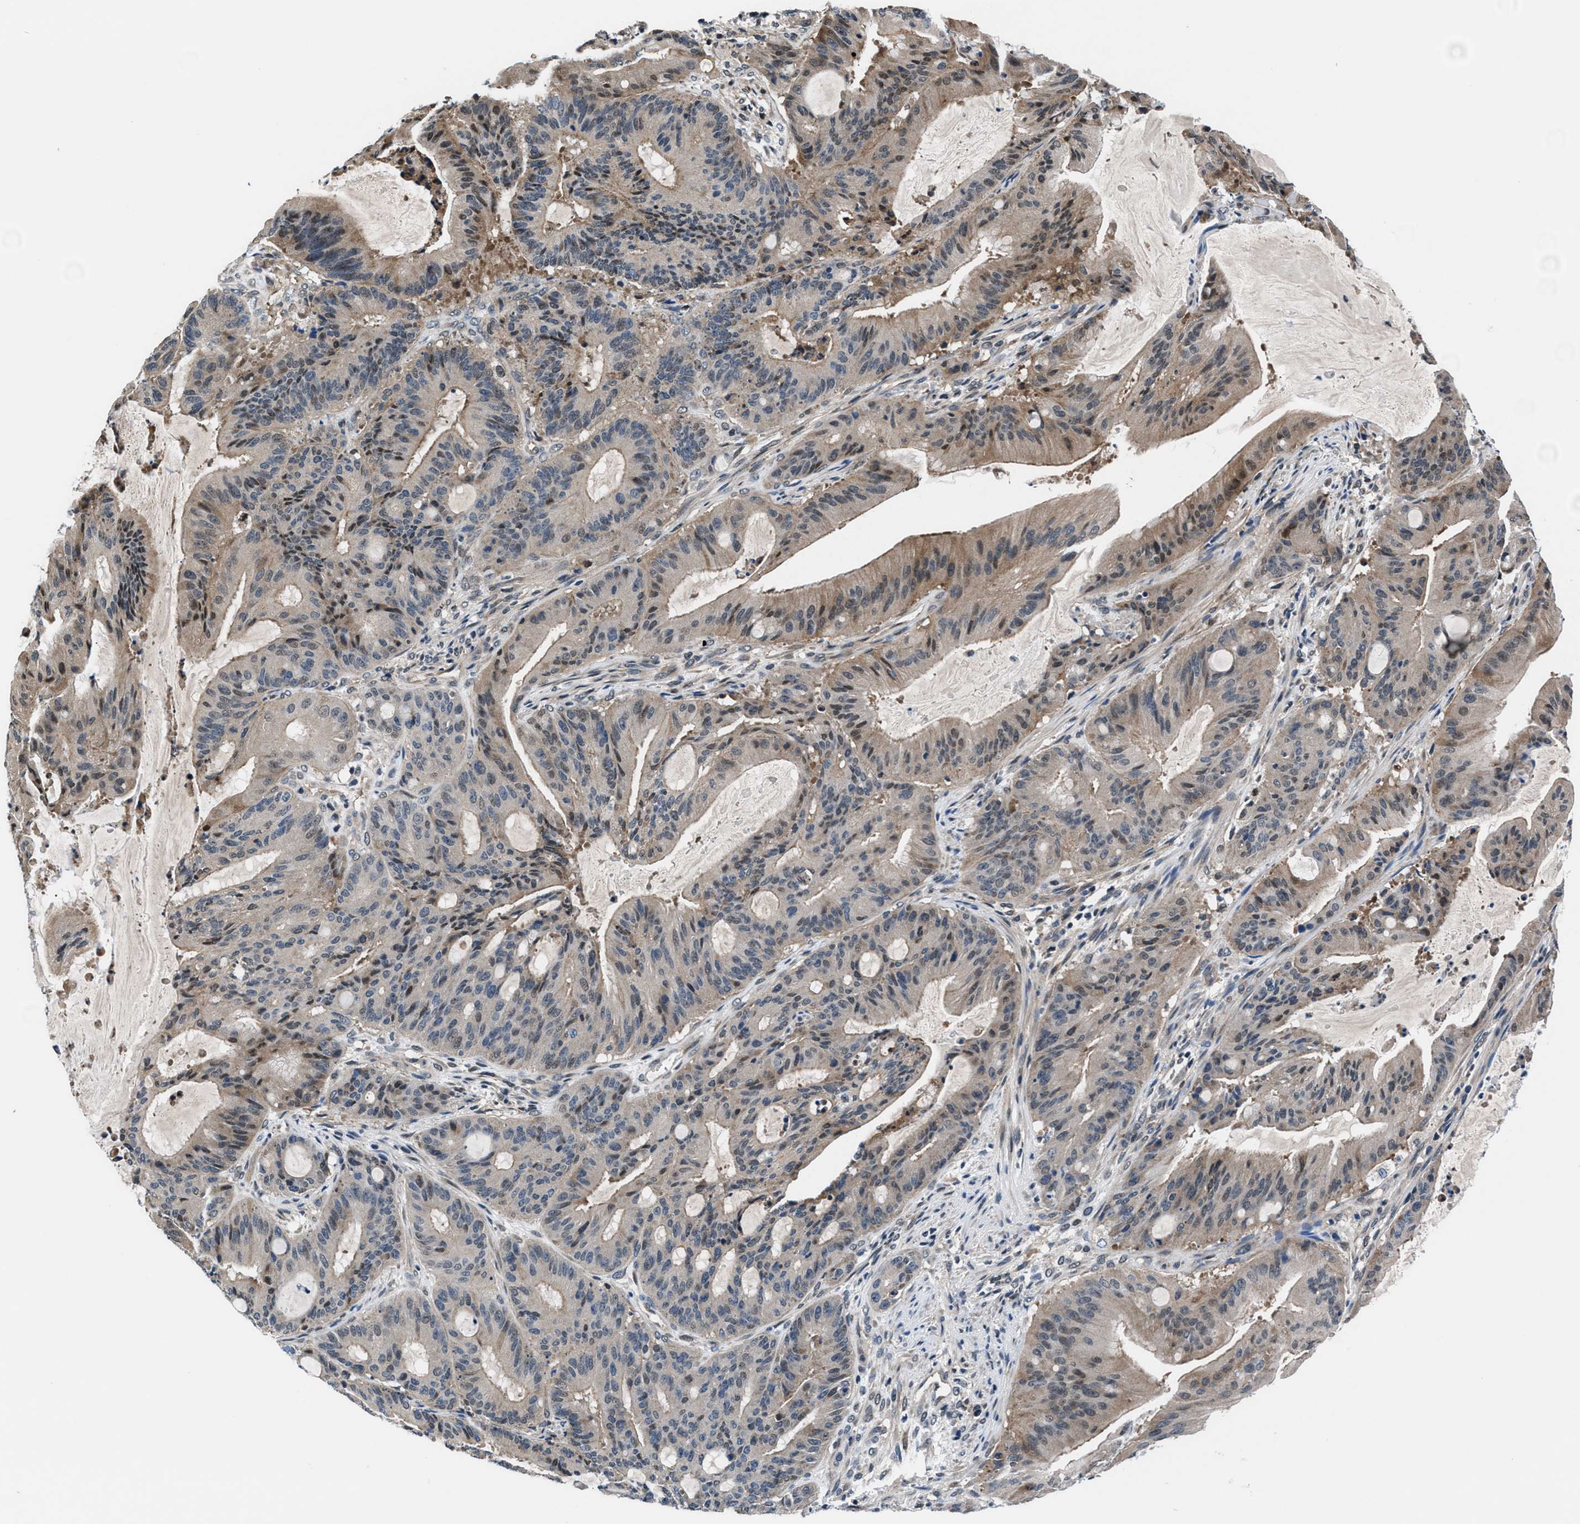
{"staining": {"intensity": "weak", "quantity": "25%-75%", "location": "cytoplasmic/membranous"}, "tissue": "liver cancer", "cell_type": "Tumor cells", "image_type": "cancer", "snomed": [{"axis": "morphology", "description": "Normal tissue, NOS"}, {"axis": "morphology", "description": "Cholangiocarcinoma"}, {"axis": "topography", "description": "Liver"}, {"axis": "topography", "description": "Peripheral nerve tissue"}], "caption": "Immunohistochemistry (IHC) micrograph of neoplastic tissue: cholangiocarcinoma (liver) stained using immunohistochemistry (IHC) reveals low levels of weak protein expression localized specifically in the cytoplasmic/membranous of tumor cells, appearing as a cytoplasmic/membranous brown color.", "gene": "PRPSAP2", "patient": {"sex": "female", "age": 73}}